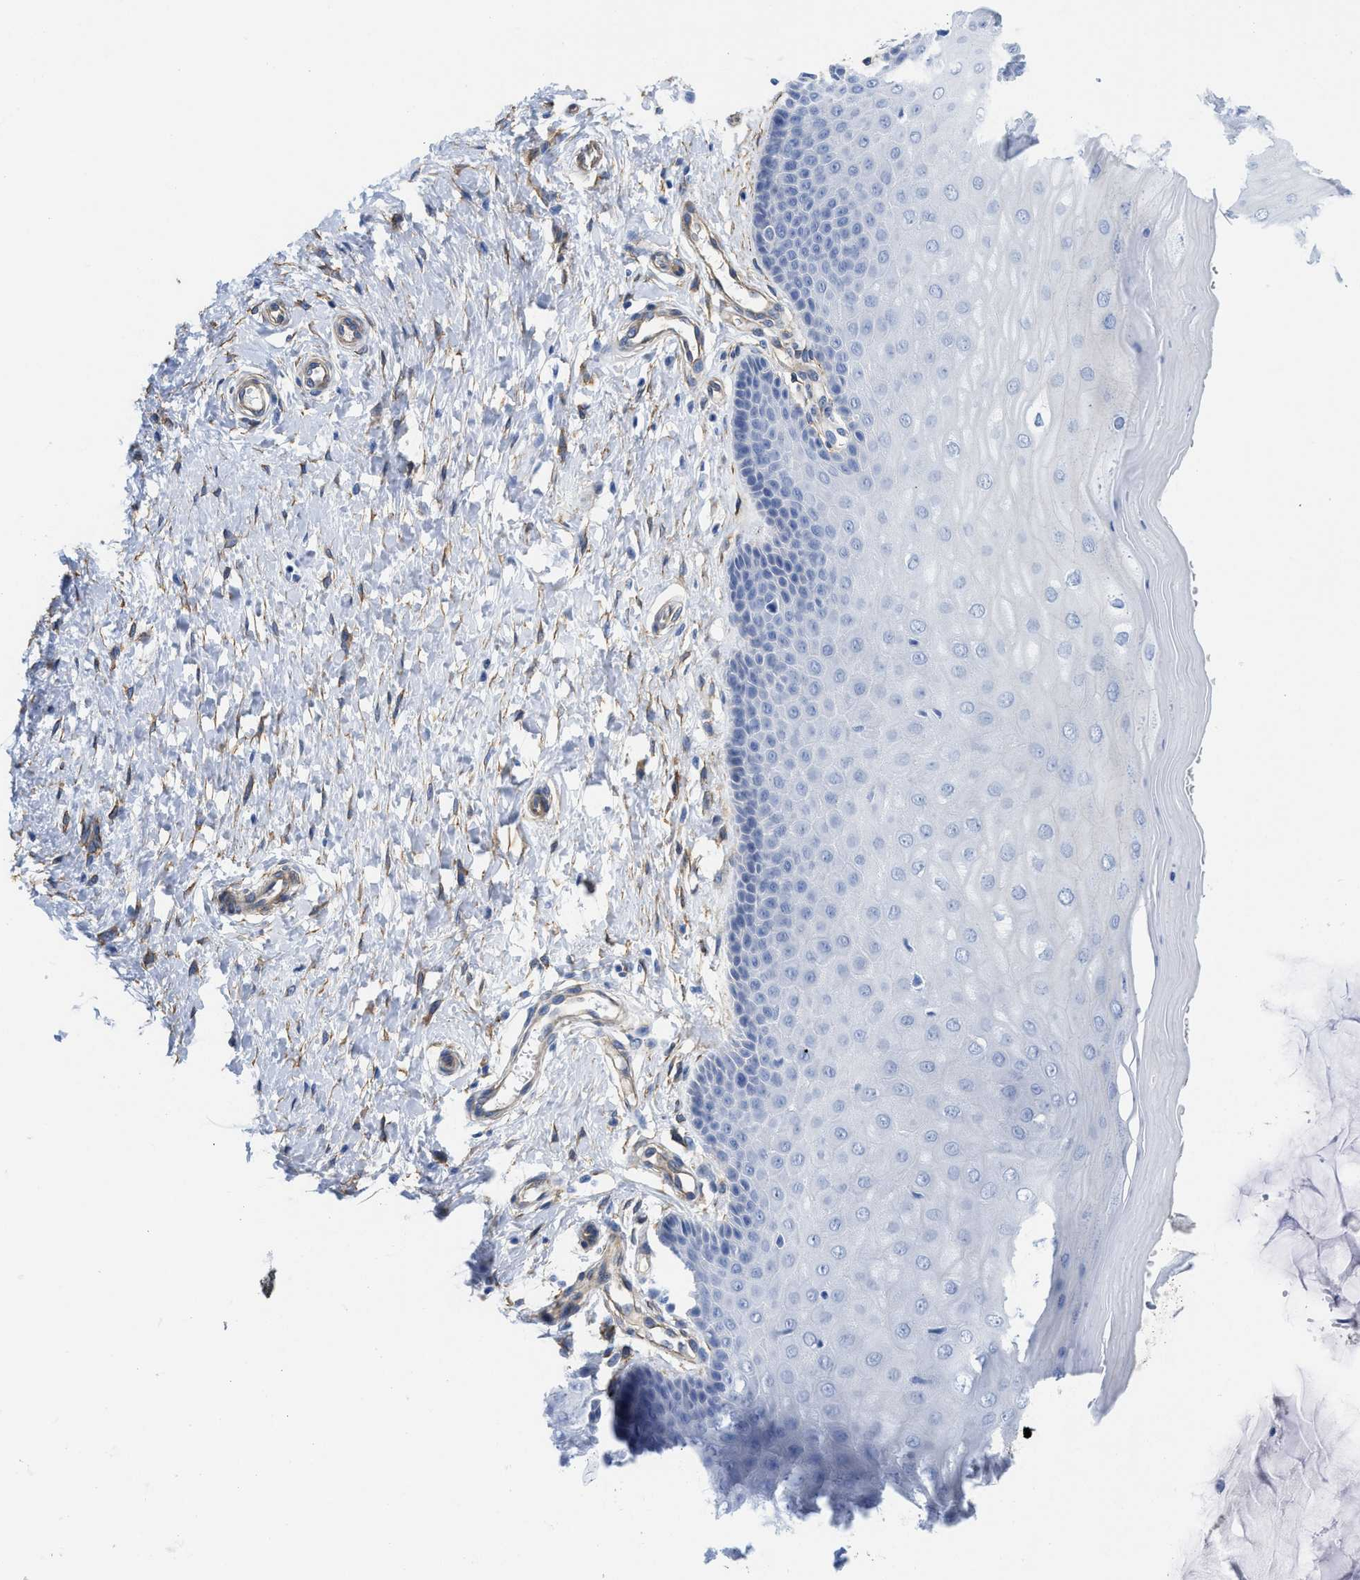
{"staining": {"intensity": "negative", "quantity": "none", "location": "none"}, "tissue": "cervix", "cell_type": "Glandular cells", "image_type": "normal", "snomed": [{"axis": "morphology", "description": "Normal tissue, NOS"}, {"axis": "topography", "description": "Cervix"}], "caption": "Immunohistochemistry micrograph of unremarkable cervix: cervix stained with DAB reveals no significant protein expression in glandular cells. (DAB (3,3'-diaminobenzidine) immunohistochemistry (IHC) with hematoxylin counter stain).", "gene": "TUB", "patient": {"sex": "female", "age": 55}}